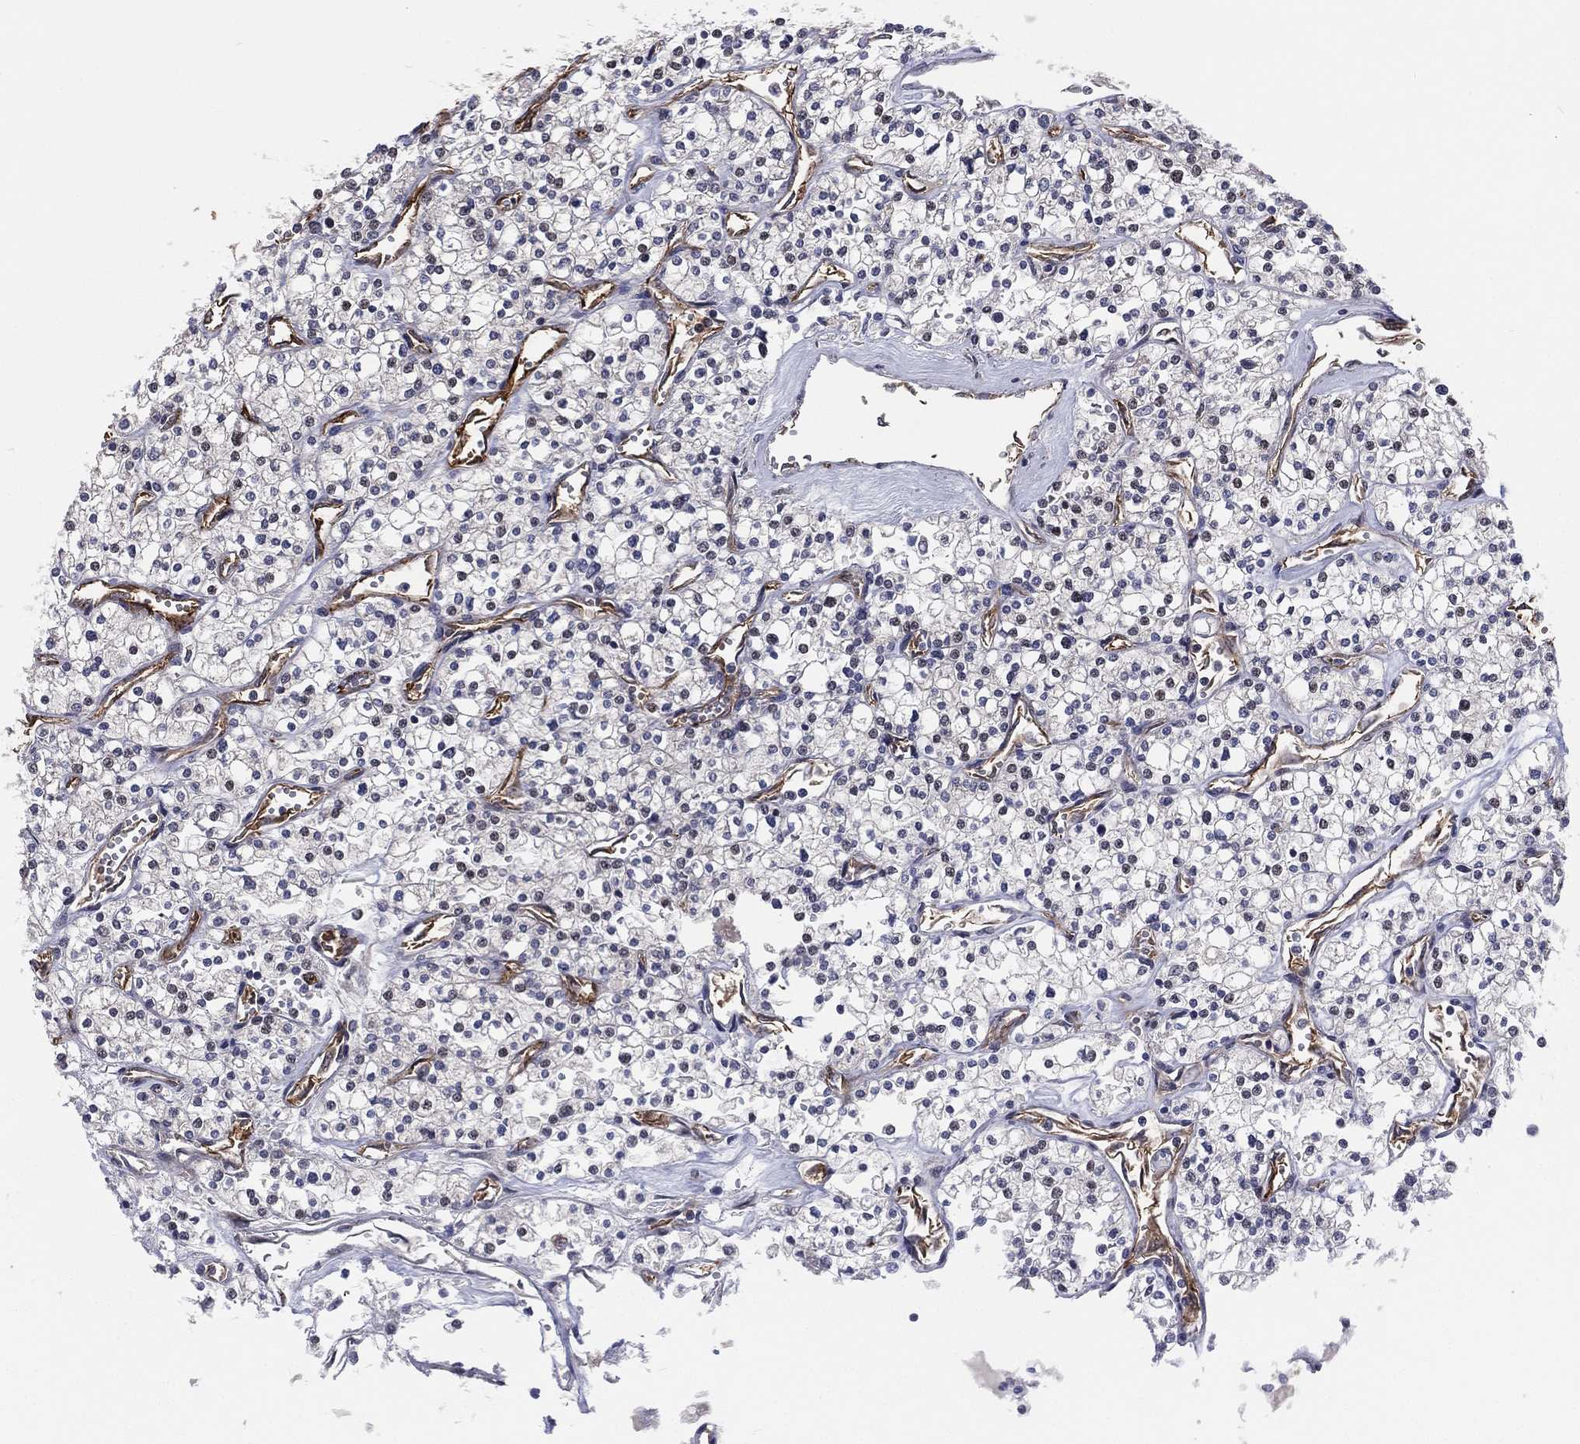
{"staining": {"intensity": "negative", "quantity": "none", "location": "none"}, "tissue": "renal cancer", "cell_type": "Tumor cells", "image_type": "cancer", "snomed": [{"axis": "morphology", "description": "Adenocarcinoma, NOS"}, {"axis": "topography", "description": "Kidney"}], "caption": "Immunohistochemistry (IHC) micrograph of human renal cancer stained for a protein (brown), which exhibits no expression in tumor cells.", "gene": "UTP14A", "patient": {"sex": "male", "age": 80}}